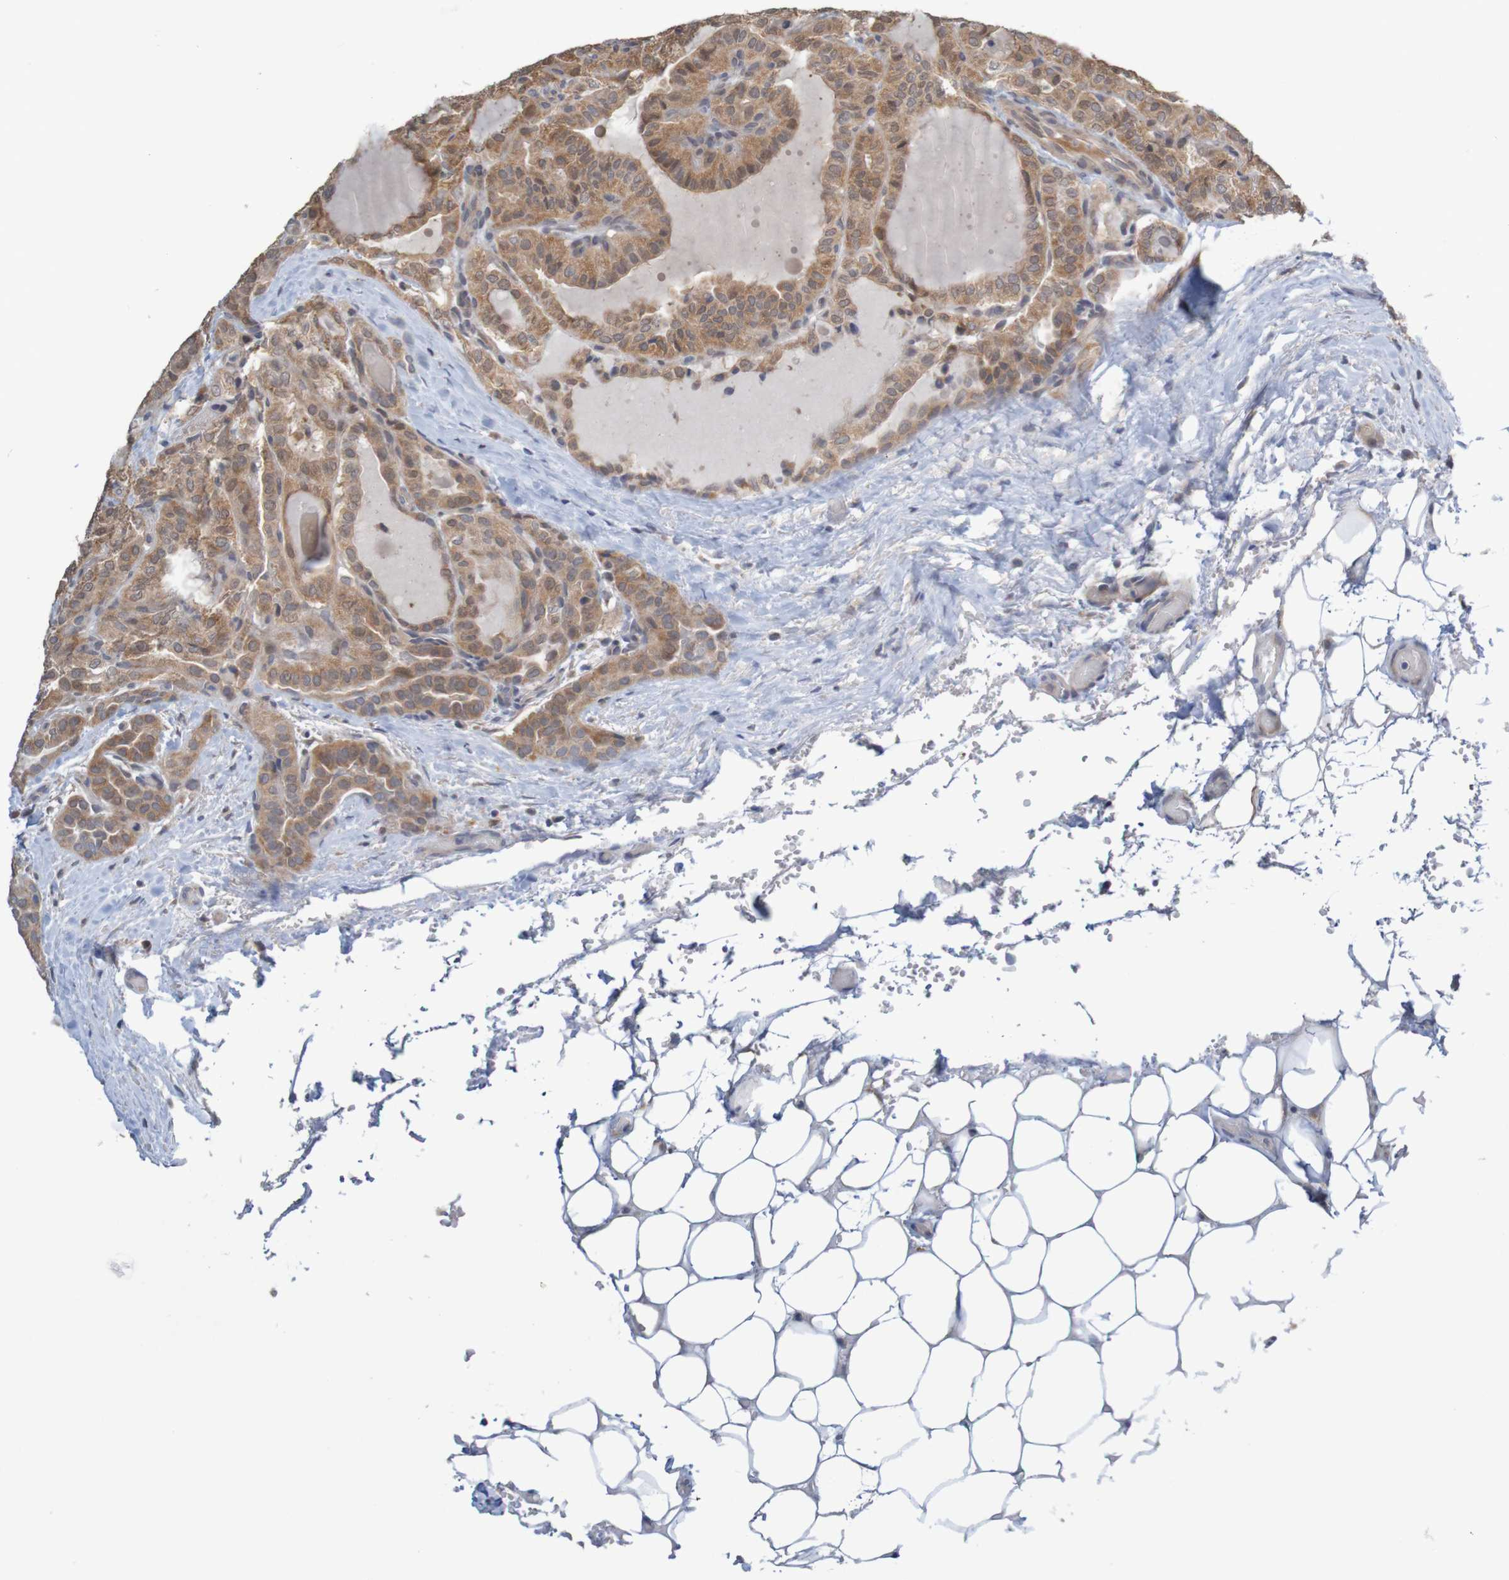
{"staining": {"intensity": "moderate", "quantity": ">75%", "location": "cytoplasmic/membranous"}, "tissue": "thyroid cancer", "cell_type": "Tumor cells", "image_type": "cancer", "snomed": [{"axis": "morphology", "description": "Papillary adenocarcinoma, NOS"}, {"axis": "topography", "description": "Thyroid gland"}], "caption": "Immunohistochemistry (IHC) (DAB) staining of thyroid cancer (papillary adenocarcinoma) shows moderate cytoplasmic/membranous protein positivity in approximately >75% of tumor cells.", "gene": "ANKK1", "patient": {"sex": "male", "age": 77}}